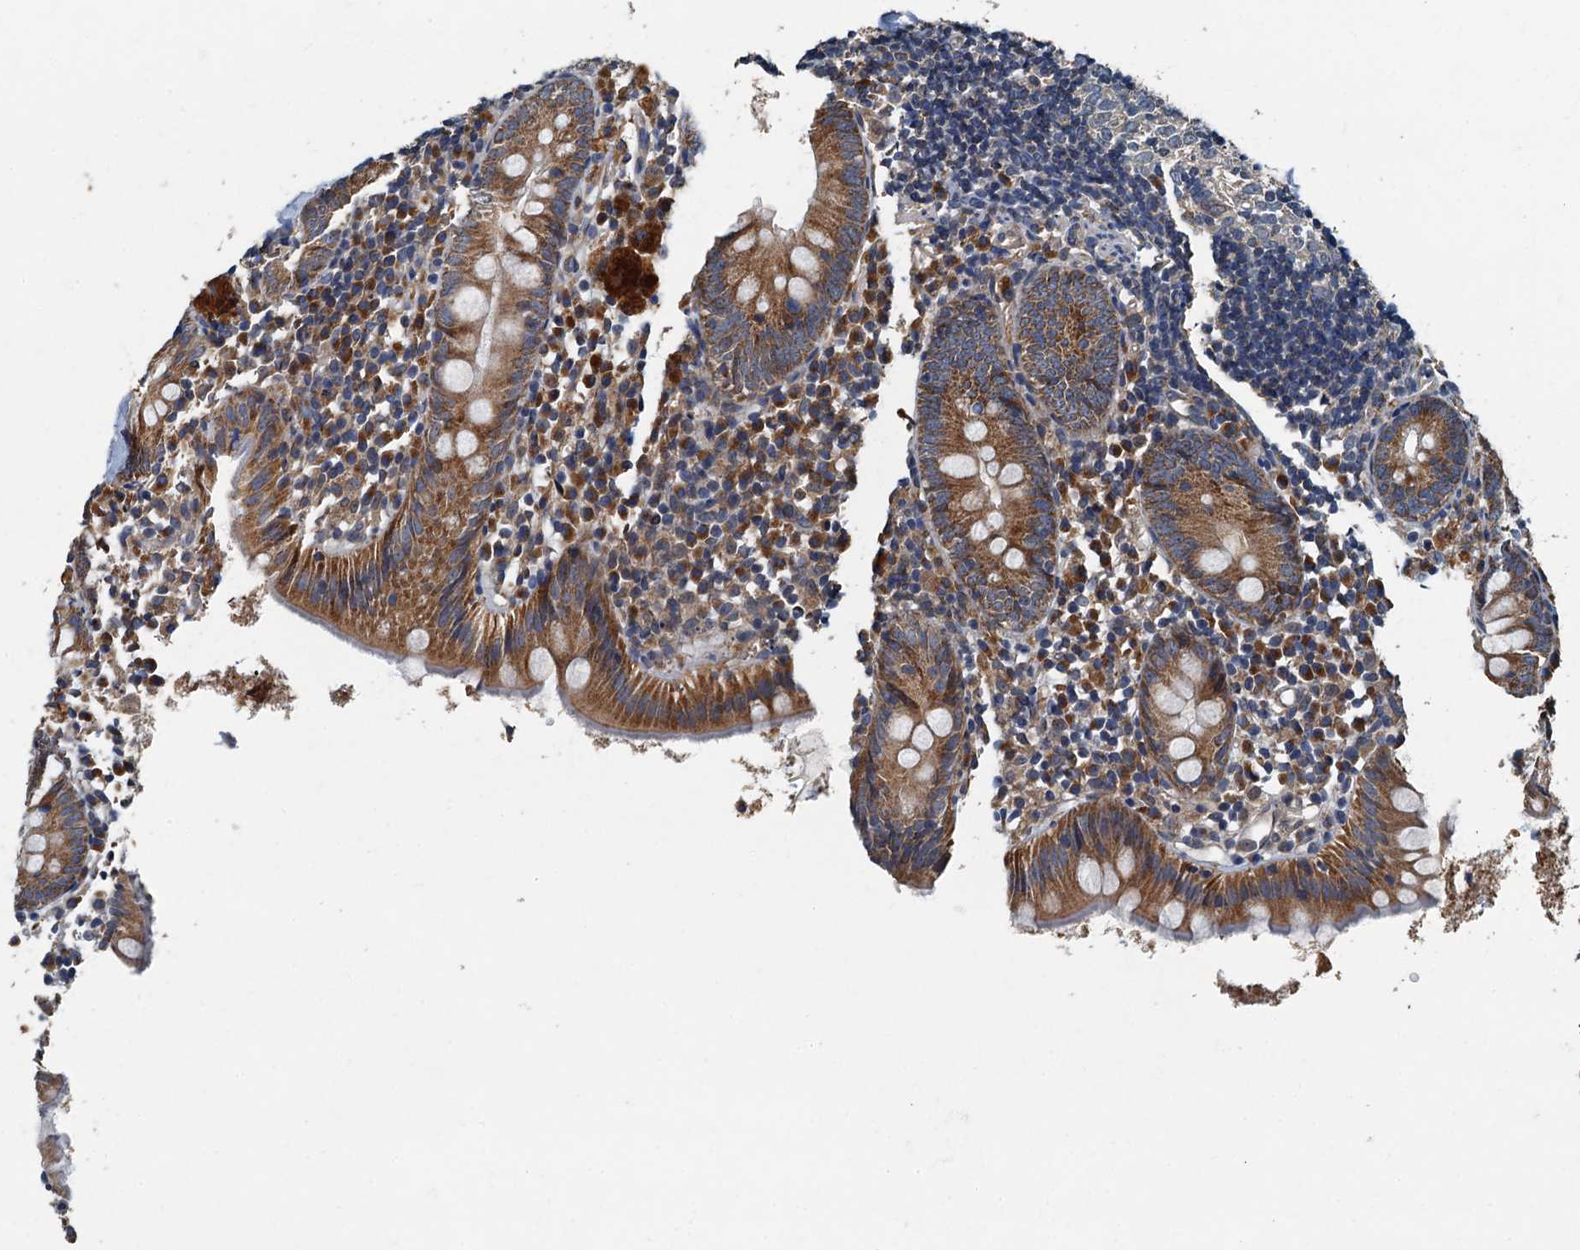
{"staining": {"intensity": "moderate", "quantity": ">75%", "location": "cytoplasmic/membranous"}, "tissue": "appendix", "cell_type": "Glandular cells", "image_type": "normal", "snomed": [{"axis": "morphology", "description": "Normal tissue, NOS"}, {"axis": "topography", "description": "Appendix"}], "caption": "An IHC micrograph of normal tissue is shown. Protein staining in brown highlights moderate cytoplasmic/membranous positivity in appendix within glandular cells.", "gene": "DDX49", "patient": {"sex": "female", "age": 20}}